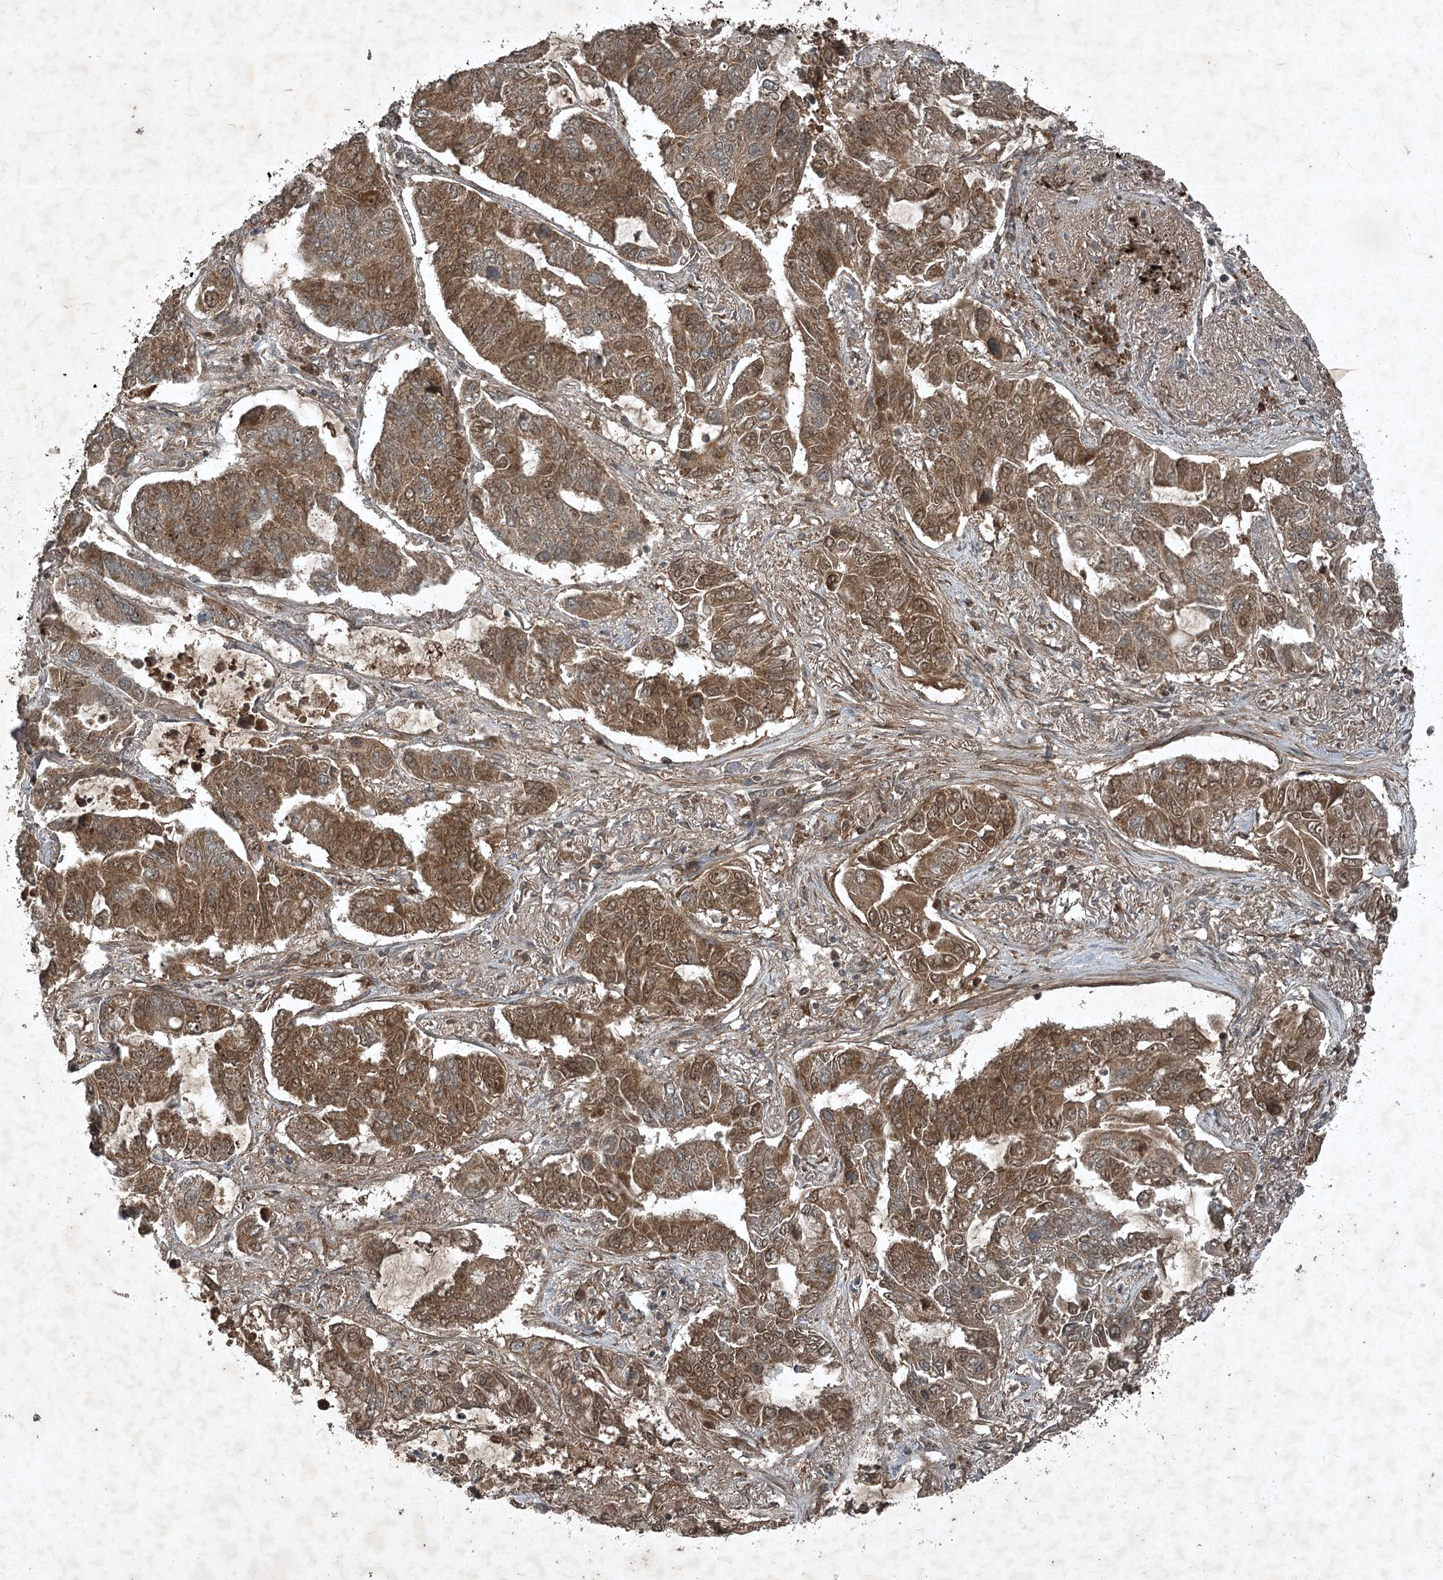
{"staining": {"intensity": "moderate", "quantity": ">75%", "location": "cytoplasmic/membranous,nuclear"}, "tissue": "lung cancer", "cell_type": "Tumor cells", "image_type": "cancer", "snomed": [{"axis": "morphology", "description": "Adenocarcinoma, NOS"}, {"axis": "topography", "description": "Lung"}], "caption": "Immunohistochemistry micrograph of lung cancer (adenocarcinoma) stained for a protein (brown), which shows medium levels of moderate cytoplasmic/membranous and nuclear staining in about >75% of tumor cells.", "gene": "UNC93A", "patient": {"sex": "male", "age": 64}}